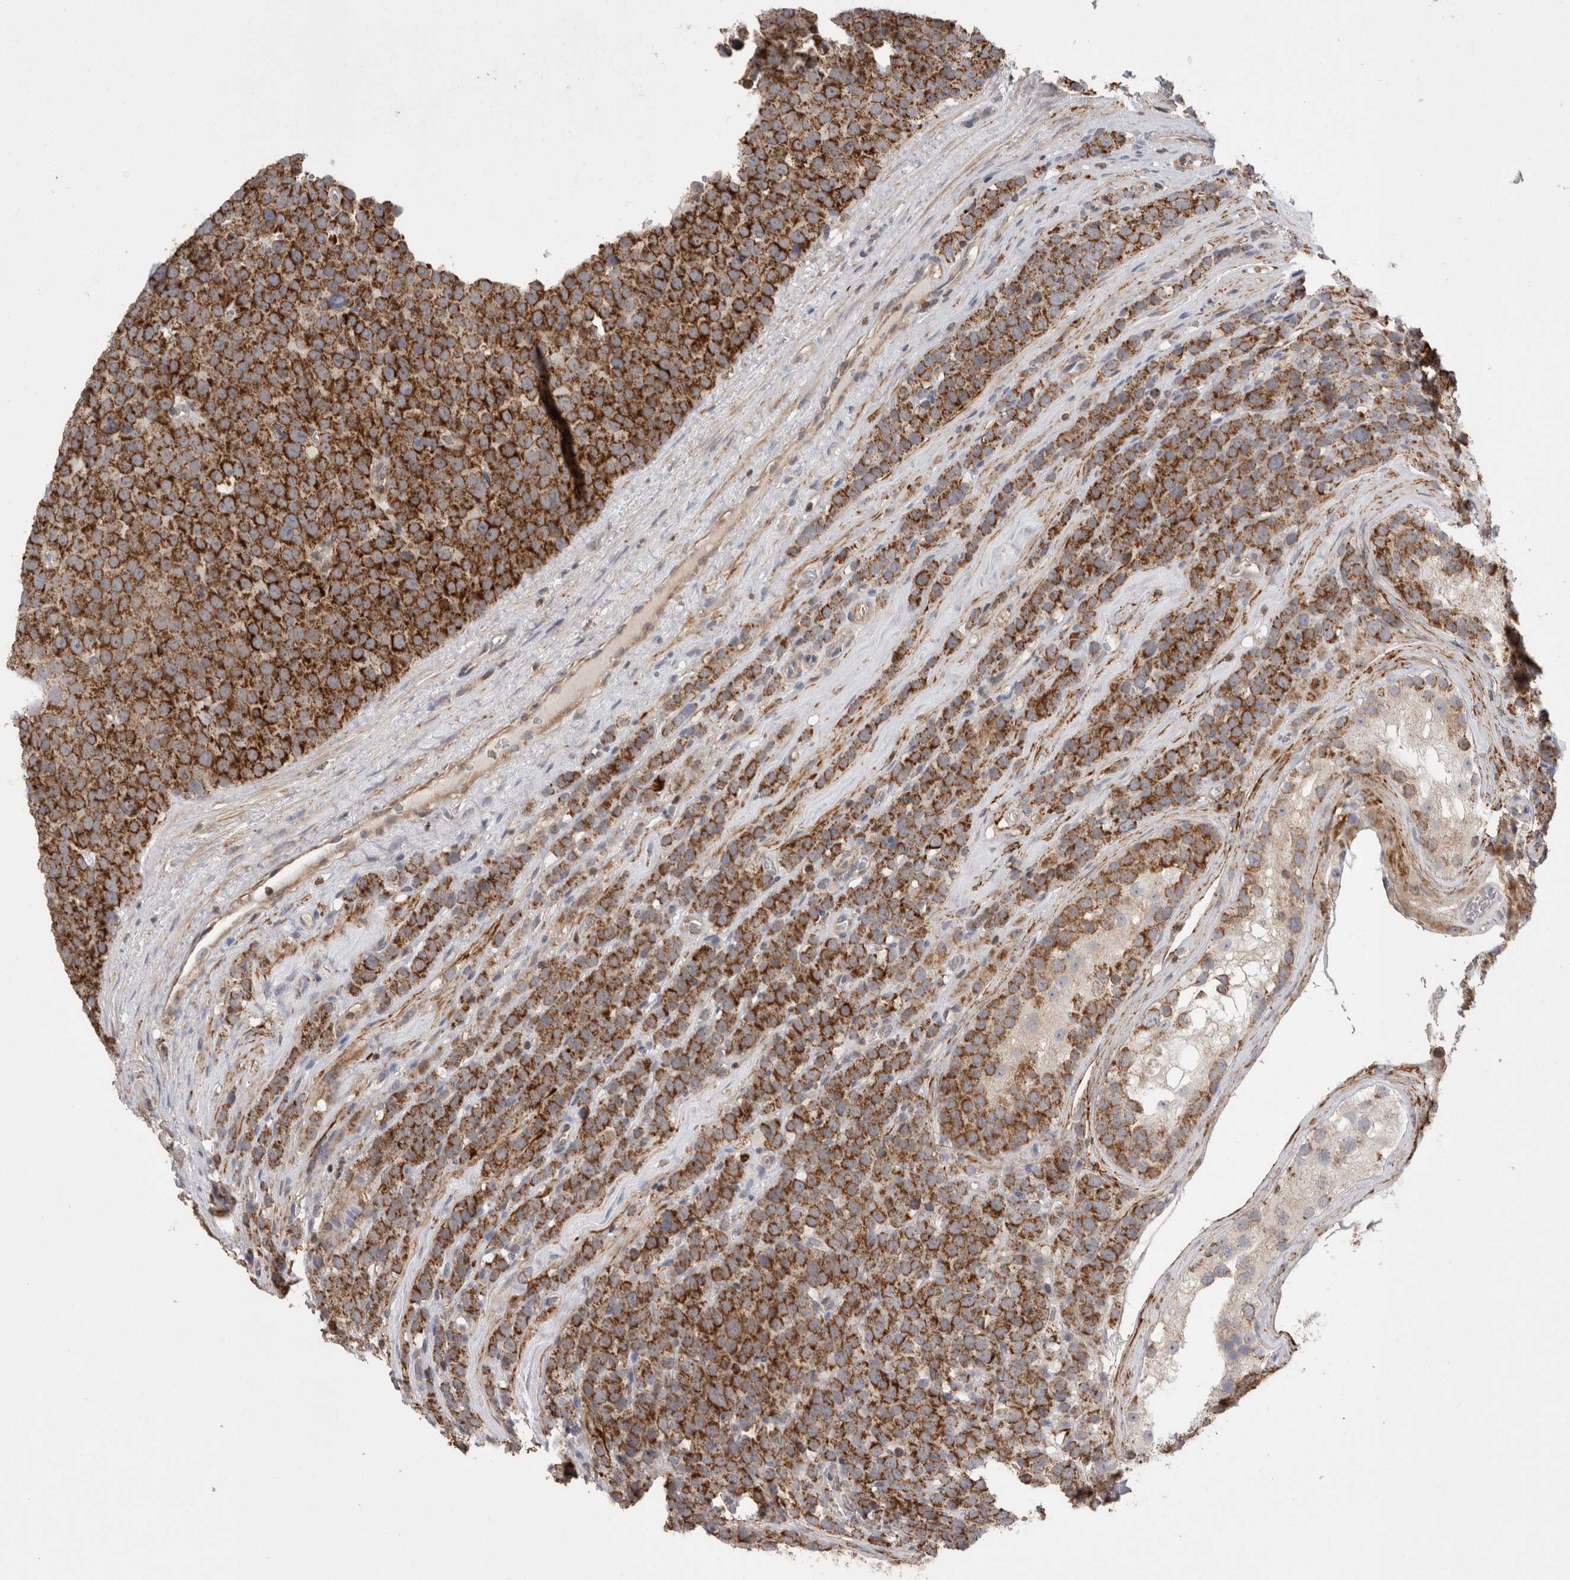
{"staining": {"intensity": "strong", "quantity": ">75%", "location": "cytoplasmic/membranous"}, "tissue": "testis cancer", "cell_type": "Tumor cells", "image_type": "cancer", "snomed": [{"axis": "morphology", "description": "Seminoma, NOS"}, {"axis": "topography", "description": "Testis"}], "caption": "The immunohistochemical stain shows strong cytoplasmic/membranous expression in tumor cells of testis seminoma tissue. The staining was performed using DAB, with brown indicating positive protein expression. Nuclei are stained blue with hematoxylin.", "gene": "DARS2", "patient": {"sex": "male", "age": 71}}